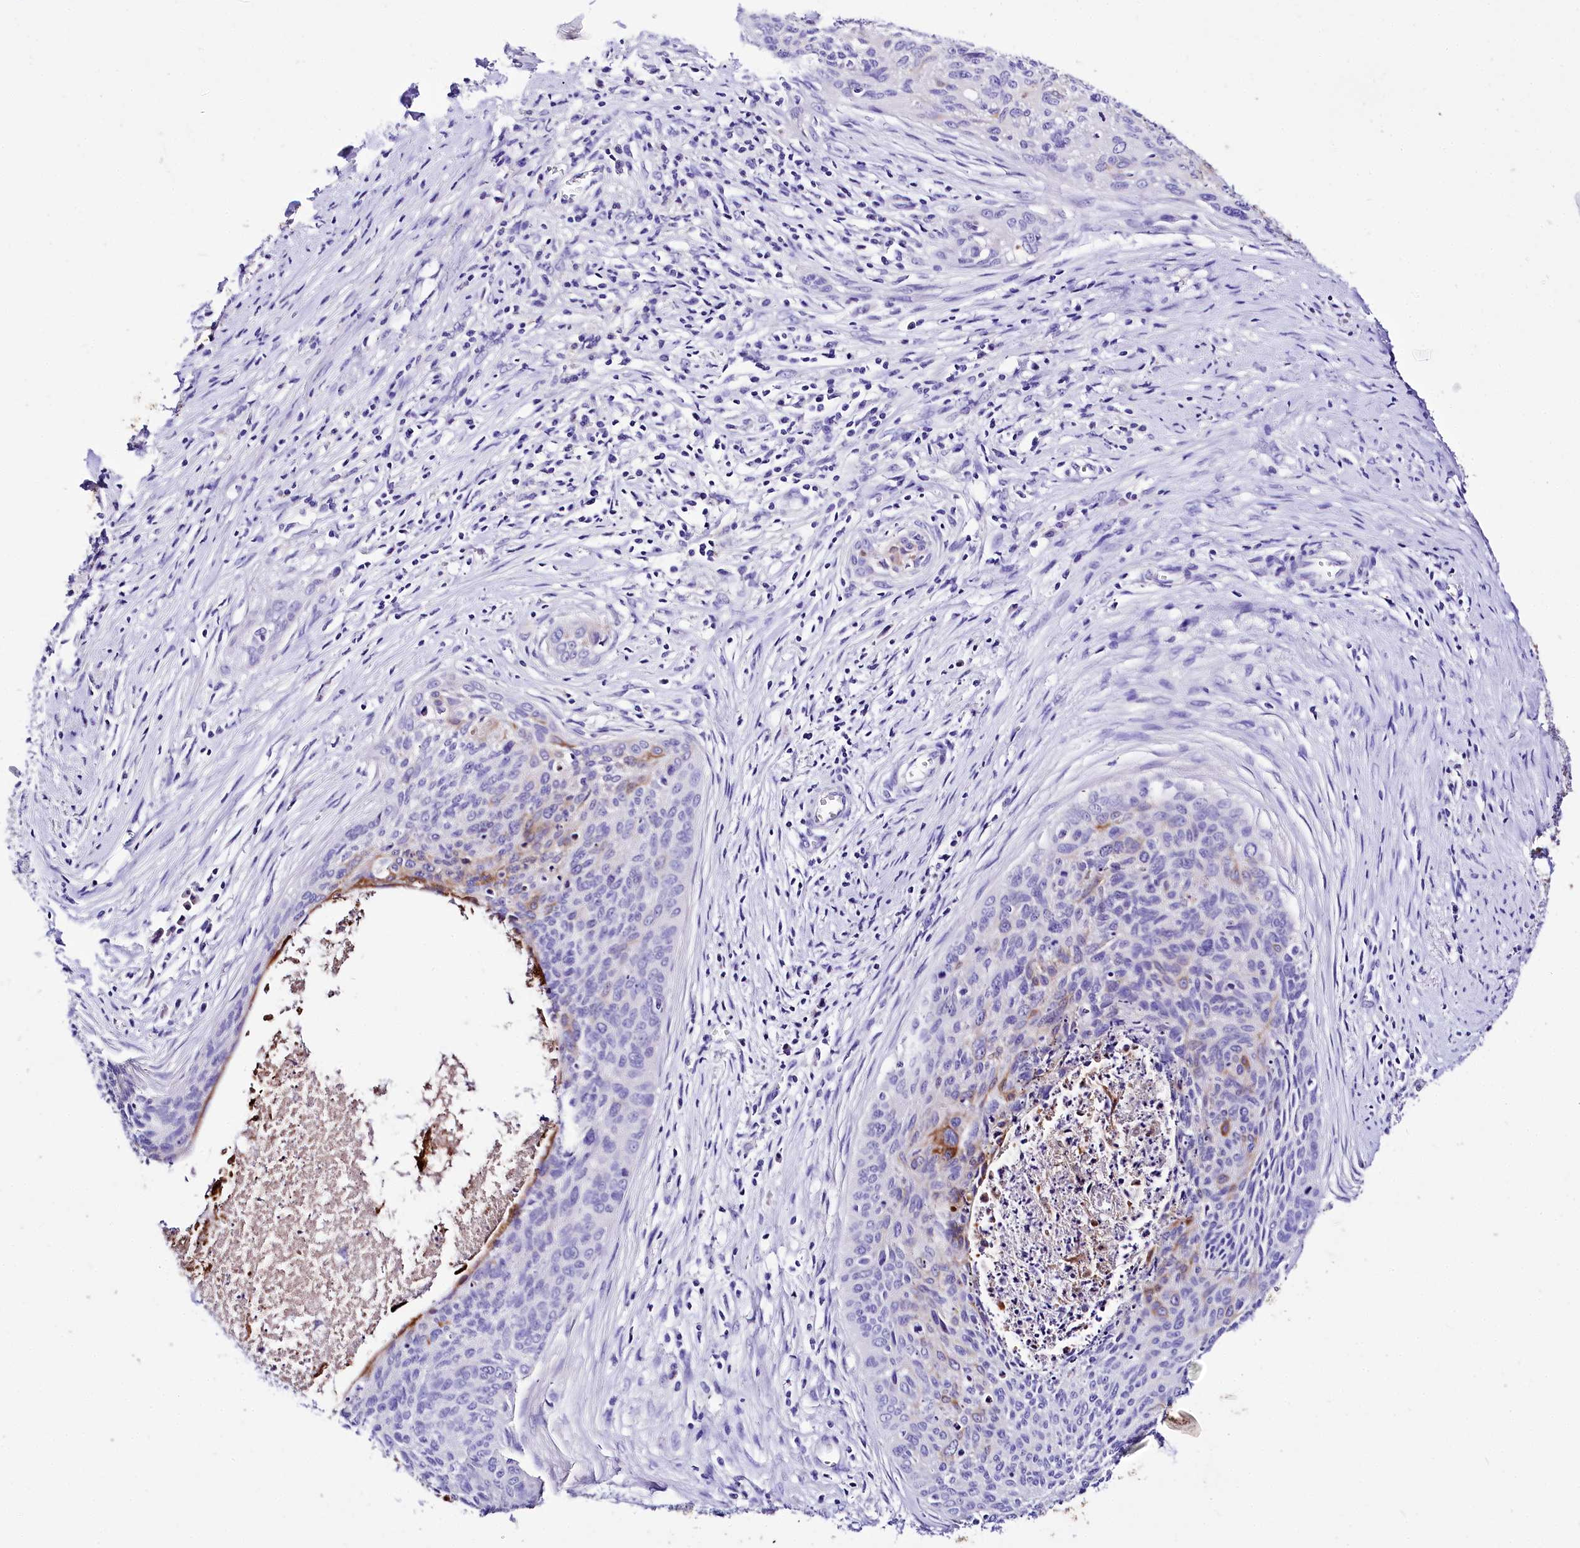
{"staining": {"intensity": "moderate", "quantity": "<25%", "location": "cytoplasmic/membranous"}, "tissue": "cervical cancer", "cell_type": "Tumor cells", "image_type": "cancer", "snomed": [{"axis": "morphology", "description": "Squamous cell carcinoma, NOS"}, {"axis": "topography", "description": "Cervix"}], "caption": "Immunohistochemical staining of human squamous cell carcinoma (cervical) displays moderate cytoplasmic/membranous protein expression in approximately <25% of tumor cells.", "gene": "A2ML1", "patient": {"sex": "female", "age": 55}}